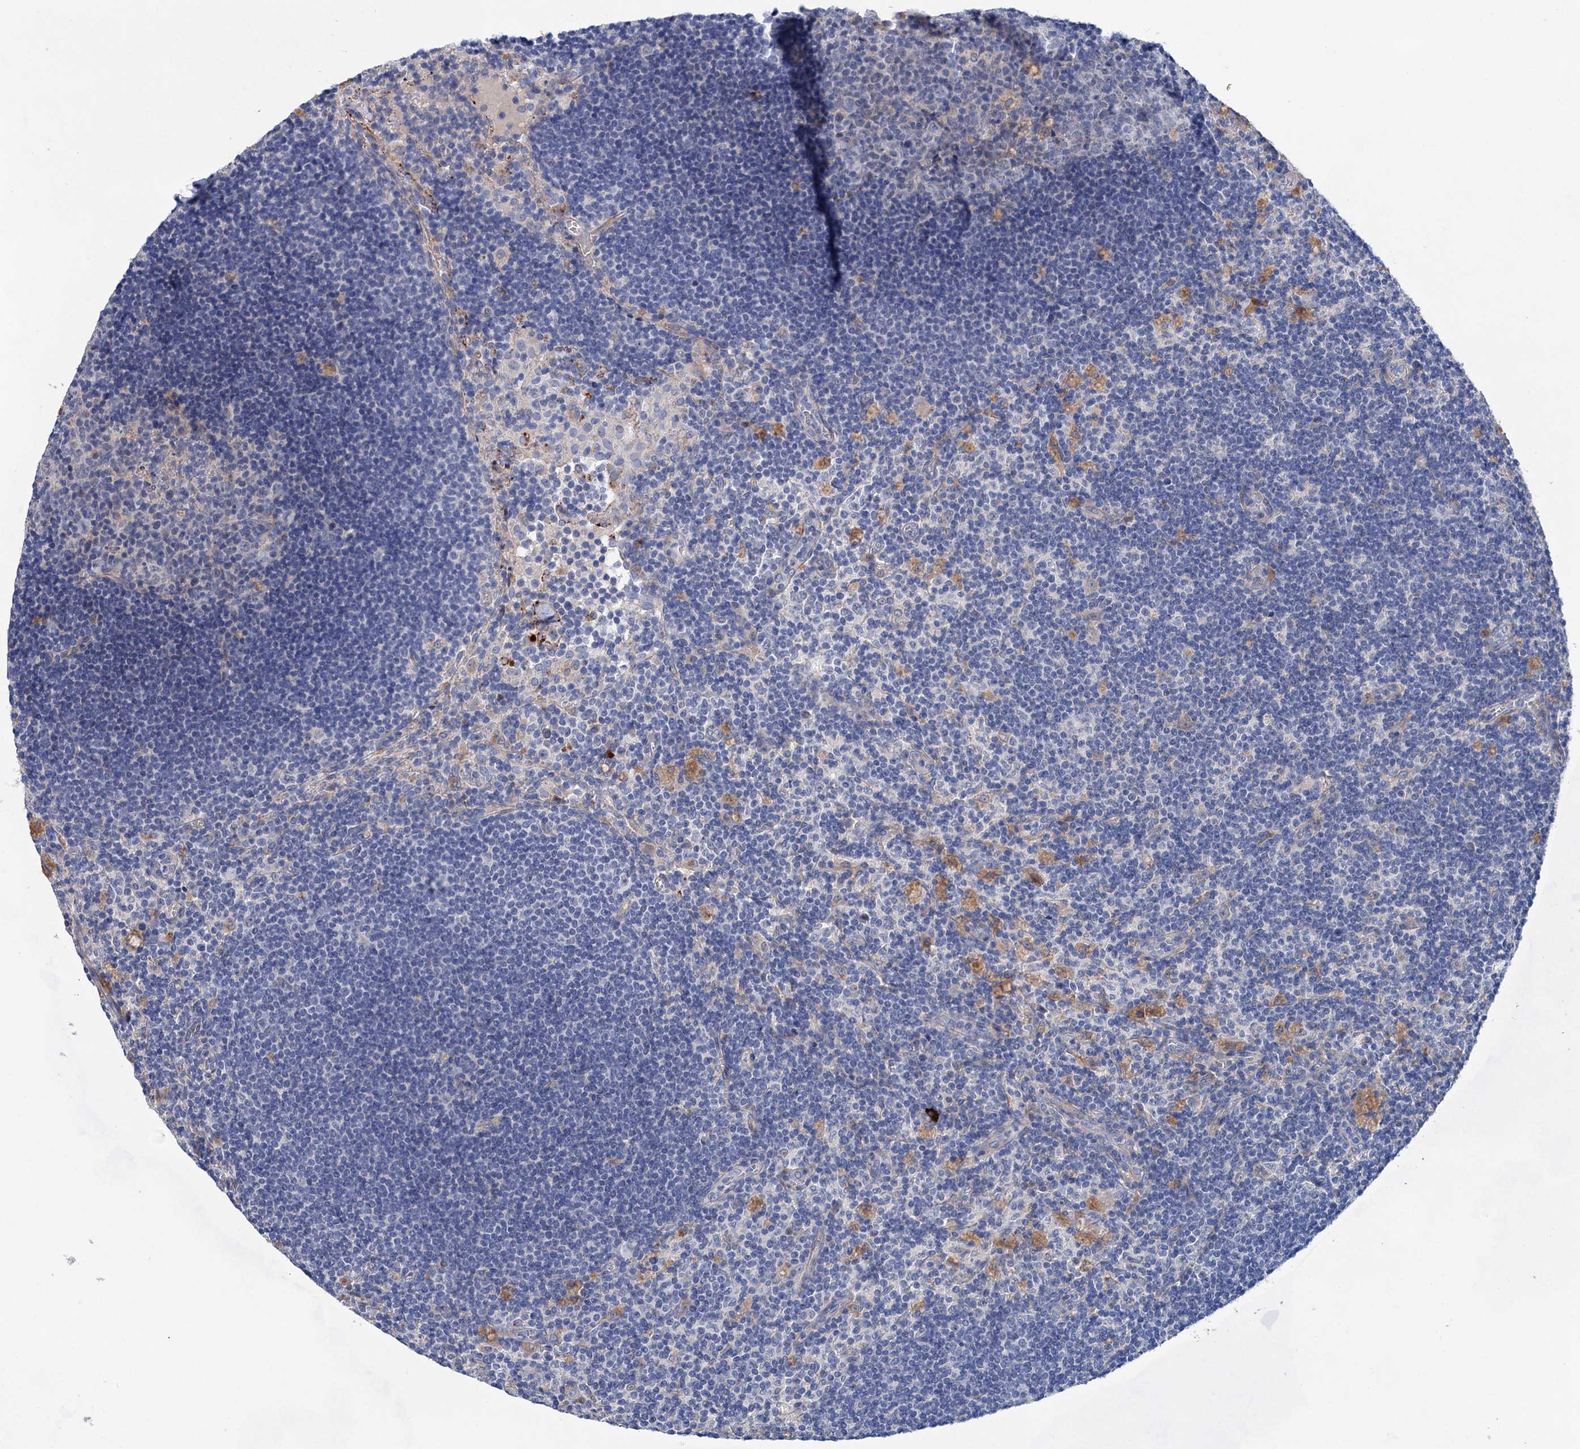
{"staining": {"intensity": "negative", "quantity": "none", "location": "none"}, "tissue": "lymph node", "cell_type": "Germinal center cells", "image_type": "normal", "snomed": [{"axis": "morphology", "description": "Normal tissue, NOS"}, {"axis": "topography", "description": "Lymph node"}], "caption": "Lymph node stained for a protein using immunohistochemistry (IHC) reveals no positivity germinal center cells.", "gene": "GPR155", "patient": {"sex": "male", "age": 69}}